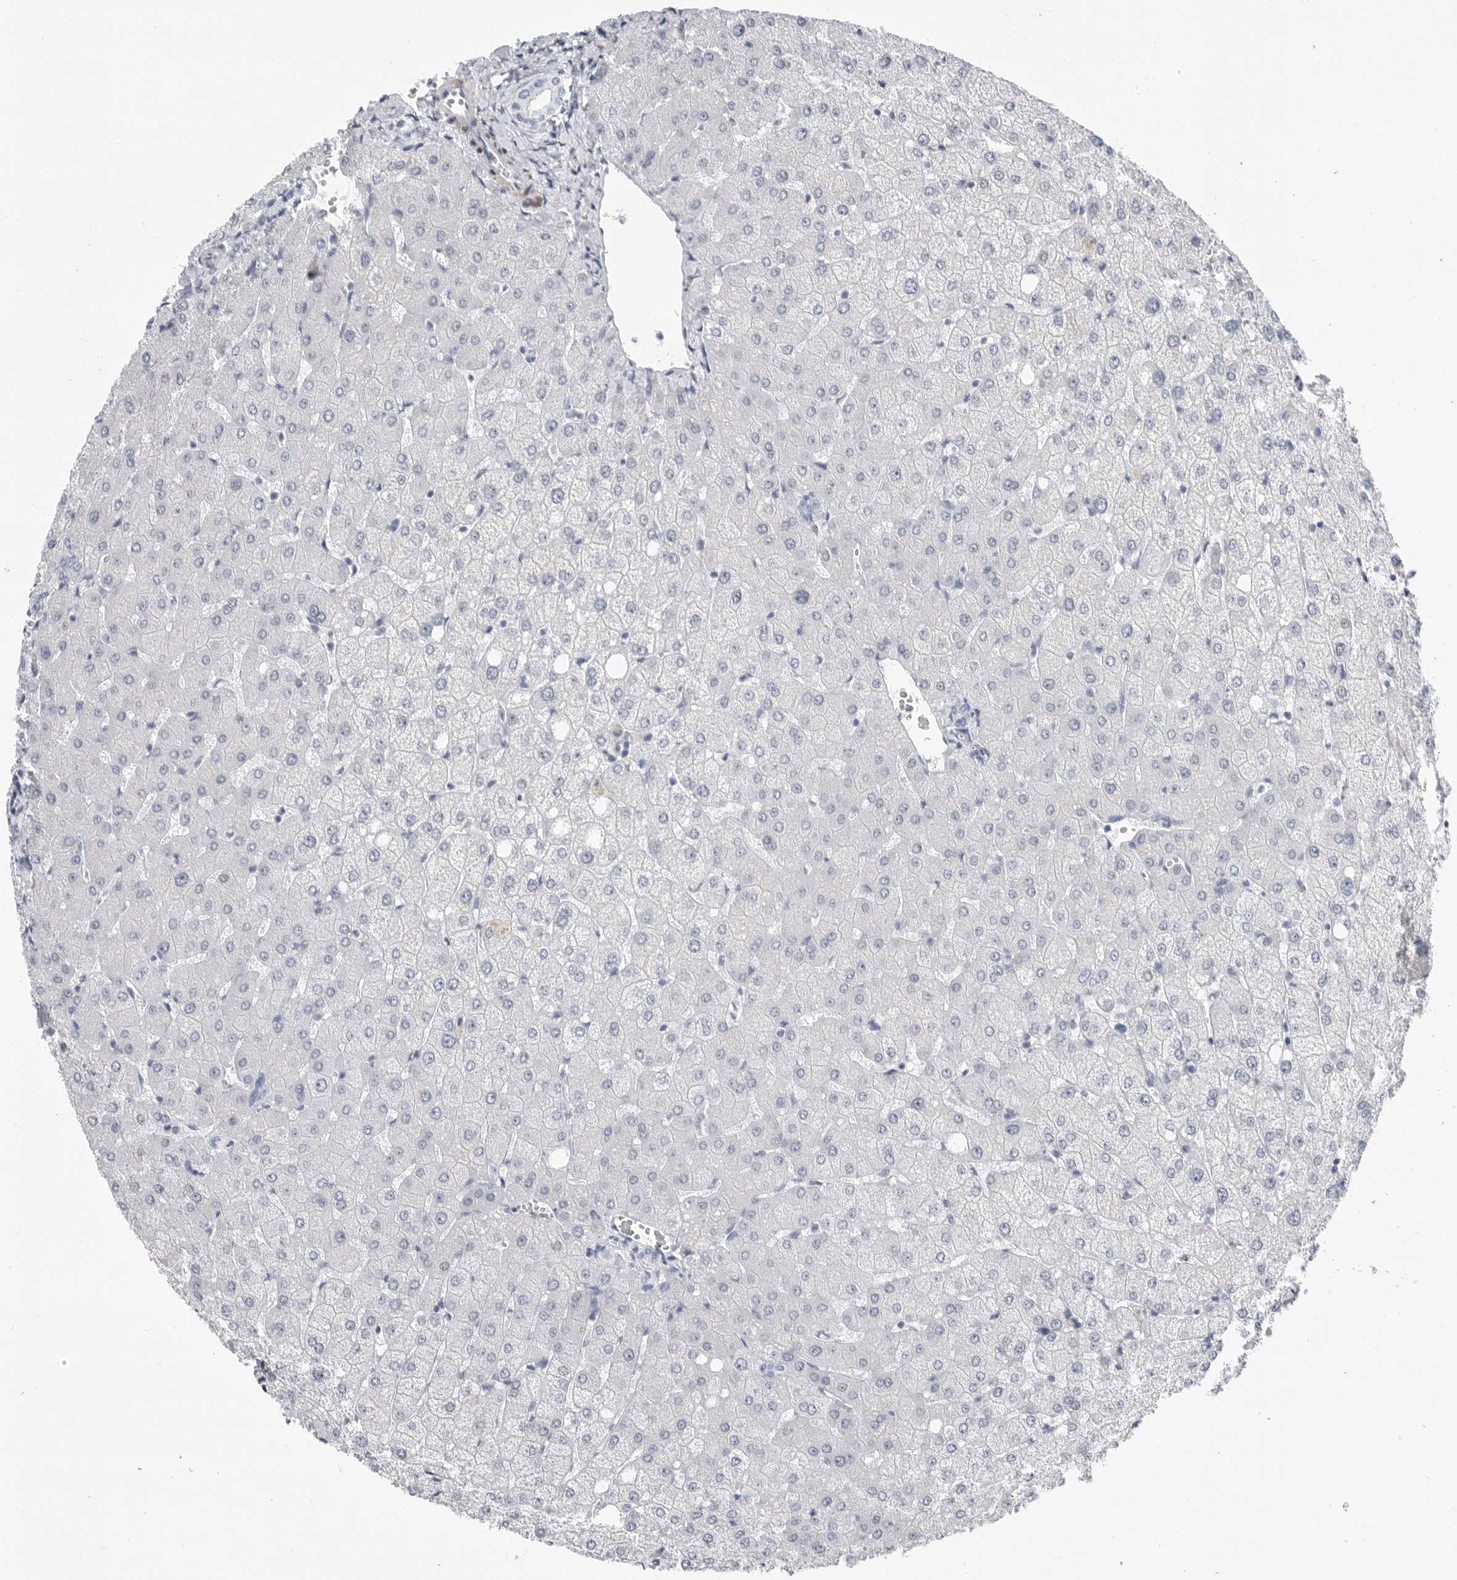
{"staining": {"intensity": "negative", "quantity": "none", "location": "none"}, "tissue": "liver", "cell_type": "Cholangiocytes", "image_type": "normal", "snomed": [{"axis": "morphology", "description": "Normal tissue, NOS"}, {"axis": "topography", "description": "Liver"}], "caption": "A photomicrograph of liver stained for a protein exhibits no brown staining in cholangiocytes. (Stains: DAB (3,3'-diaminobenzidine) IHC with hematoxylin counter stain, Microscopy: brightfield microscopy at high magnification).", "gene": "PLN", "patient": {"sex": "female", "age": 54}}